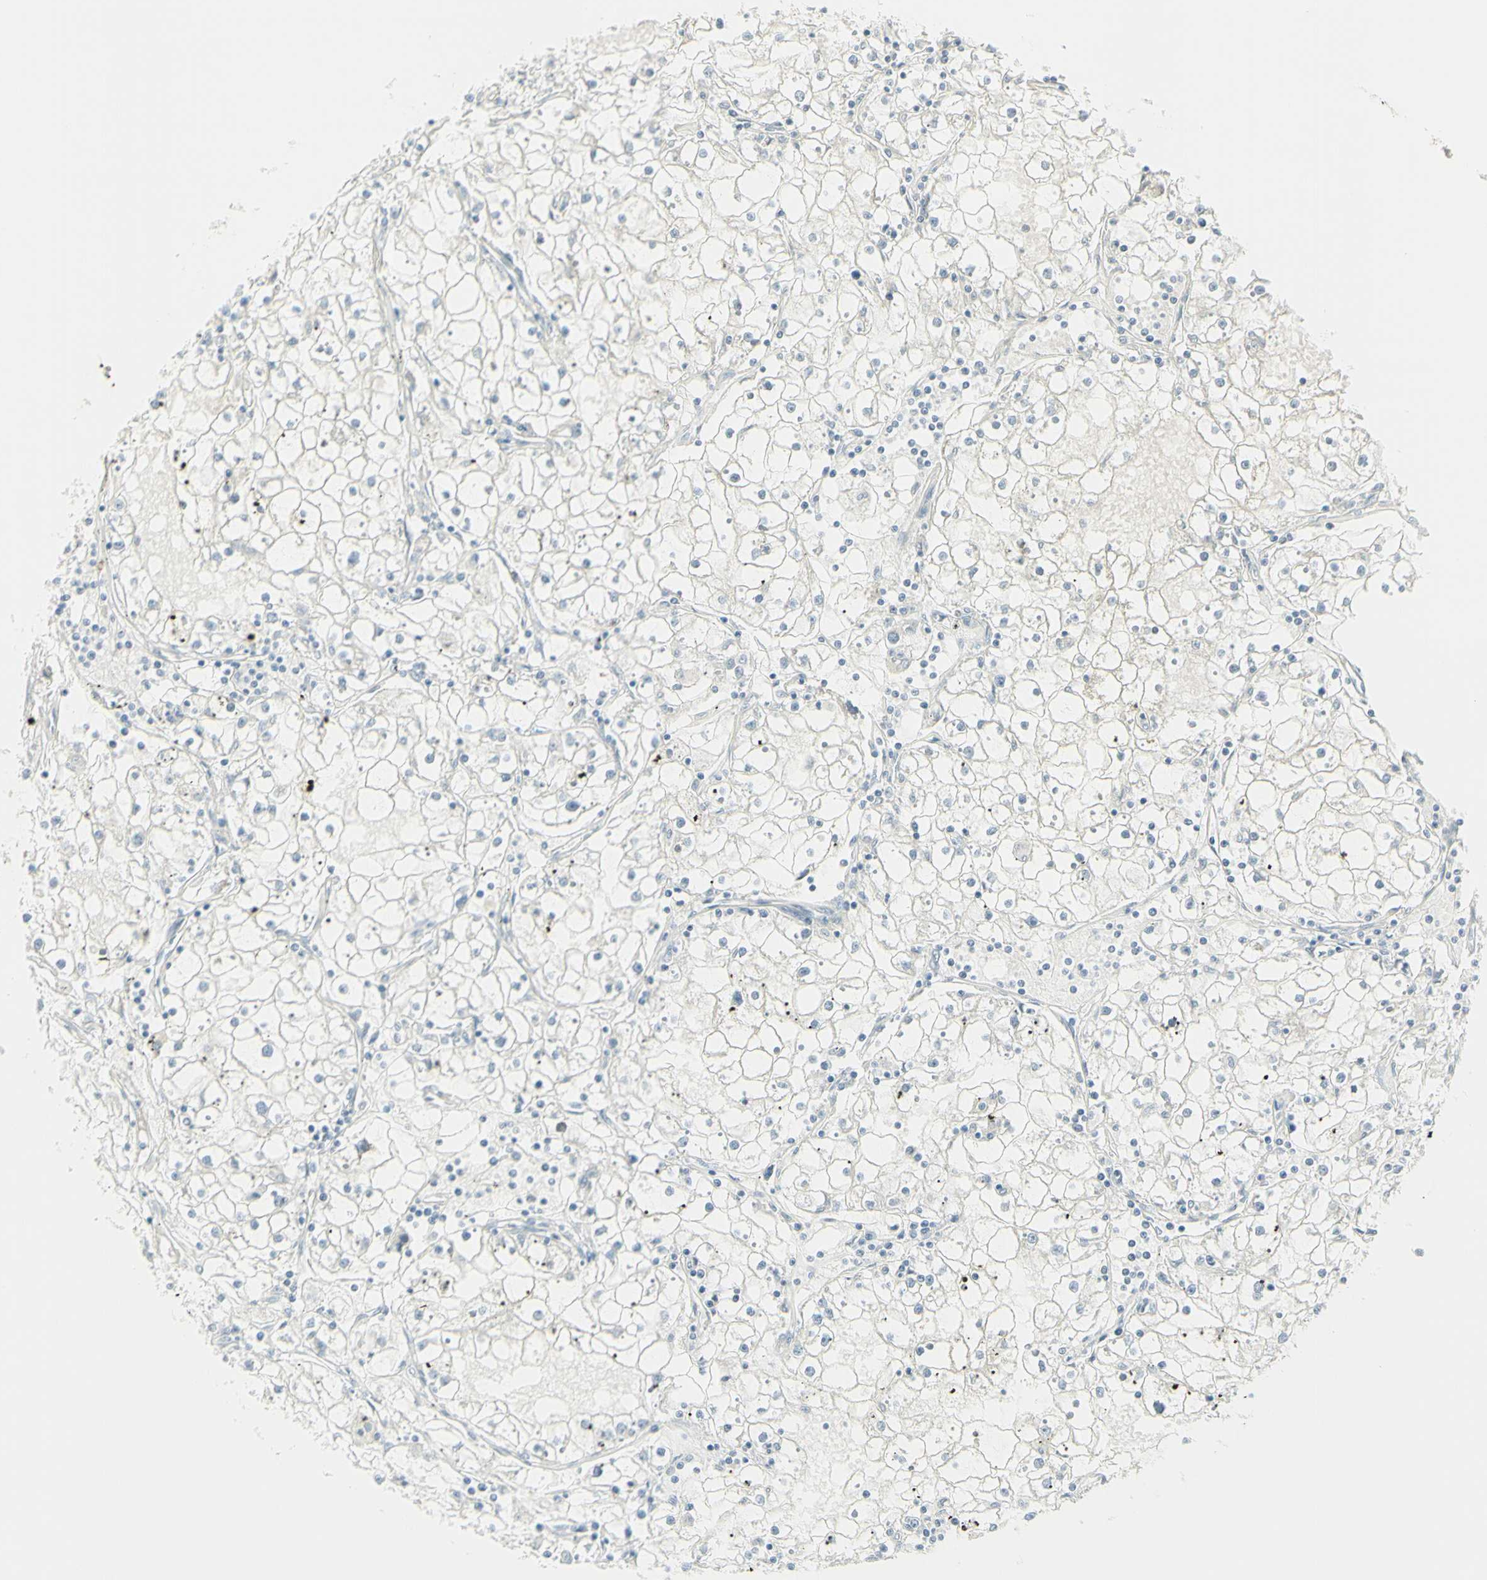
{"staining": {"intensity": "negative", "quantity": "none", "location": "none"}, "tissue": "renal cancer", "cell_type": "Tumor cells", "image_type": "cancer", "snomed": [{"axis": "morphology", "description": "Adenocarcinoma, NOS"}, {"axis": "topography", "description": "Kidney"}], "caption": "This is an immunohistochemistry image of human renal cancer (adenocarcinoma). There is no expression in tumor cells.", "gene": "MDK", "patient": {"sex": "male", "age": 56}}